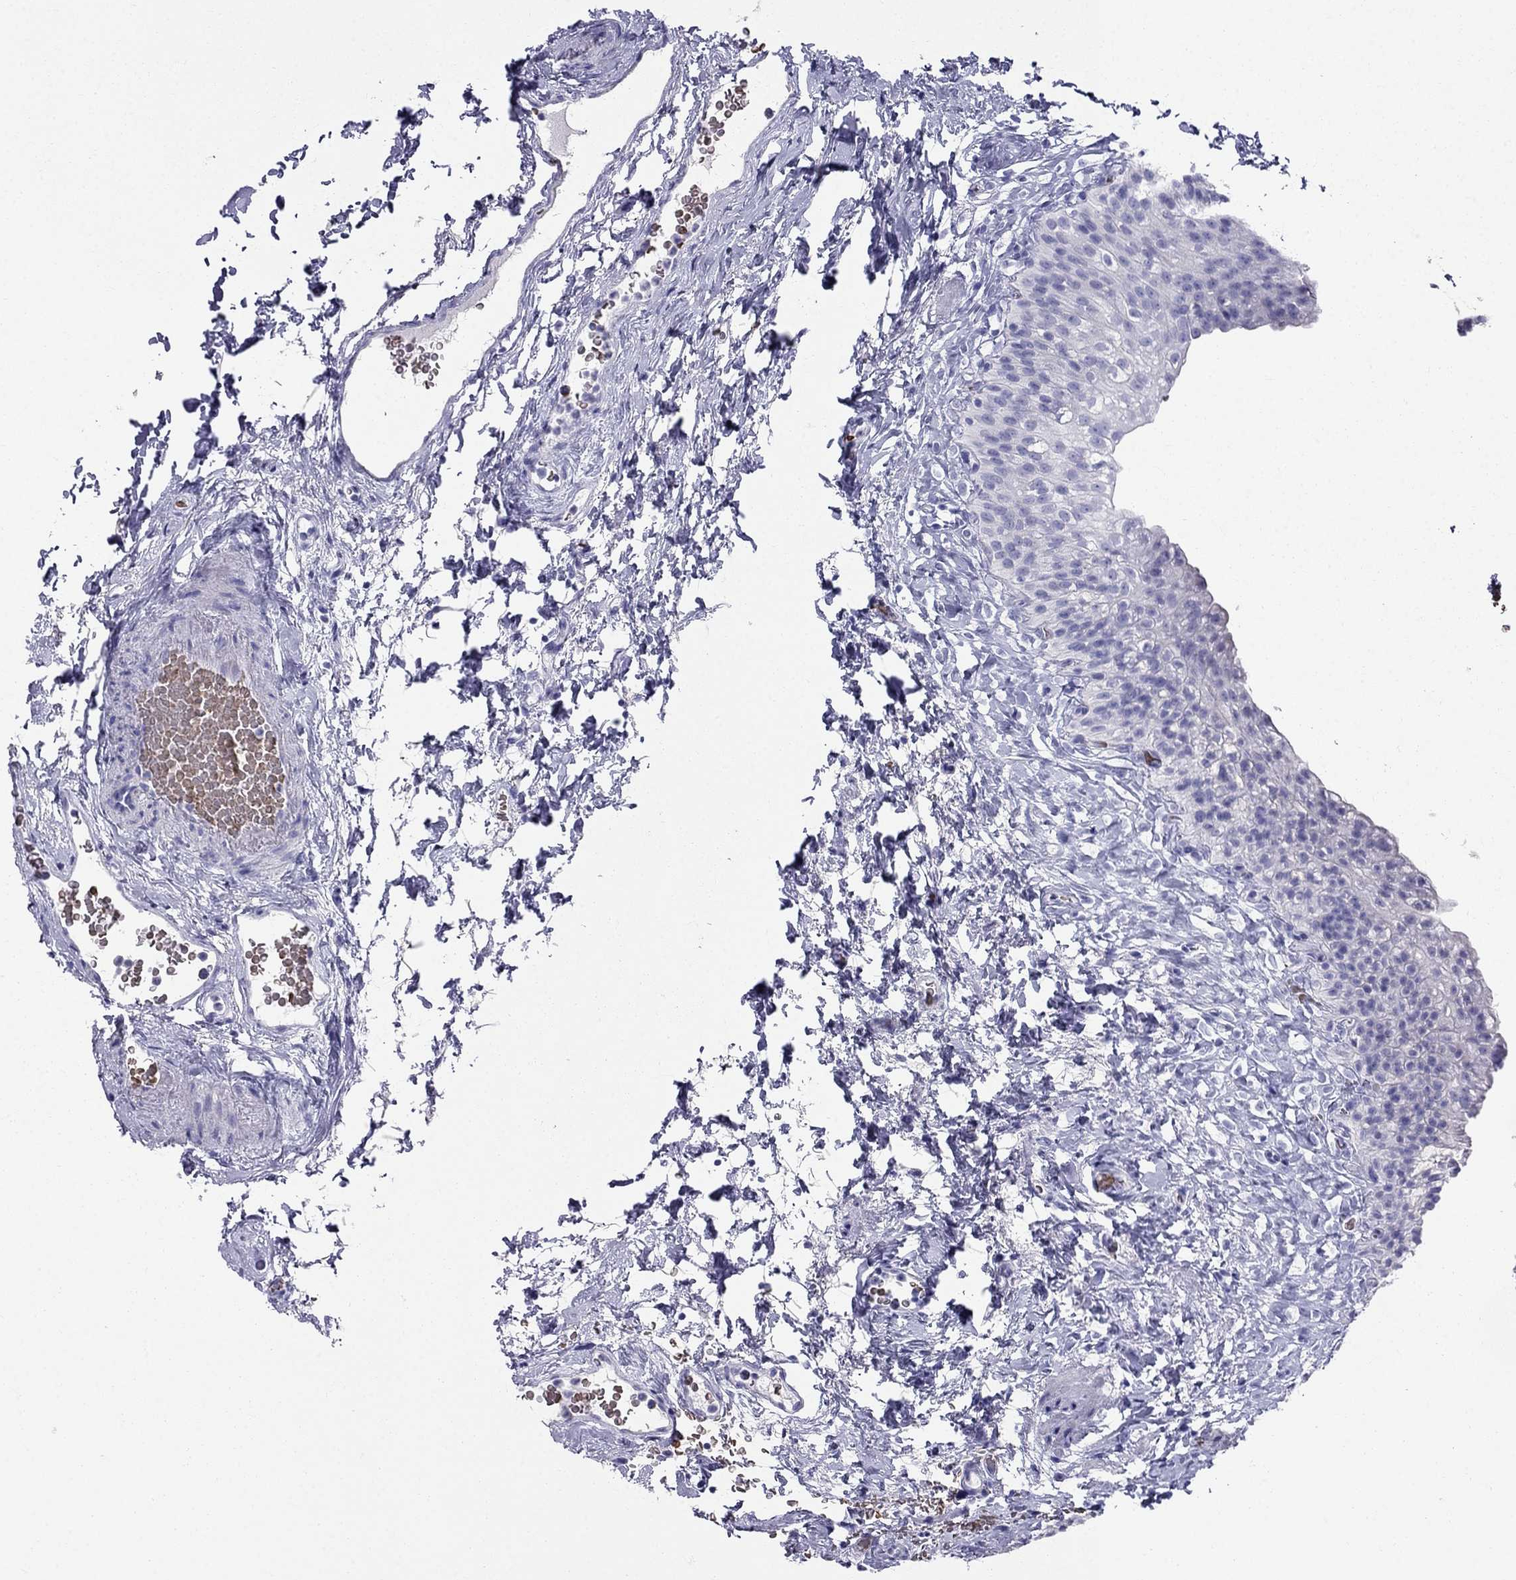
{"staining": {"intensity": "negative", "quantity": "none", "location": "none"}, "tissue": "urinary bladder", "cell_type": "Urothelial cells", "image_type": "normal", "snomed": [{"axis": "morphology", "description": "Normal tissue, NOS"}, {"axis": "topography", "description": "Urinary bladder"}], "caption": "The micrograph displays no staining of urothelial cells in benign urinary bladder. (Brightfield microscopy of DAB (3,3'-diaminobenzidine) IHC at high magnification).", "gene": "DNAAF6", "patient": {"sex": "male", "age": 76}}